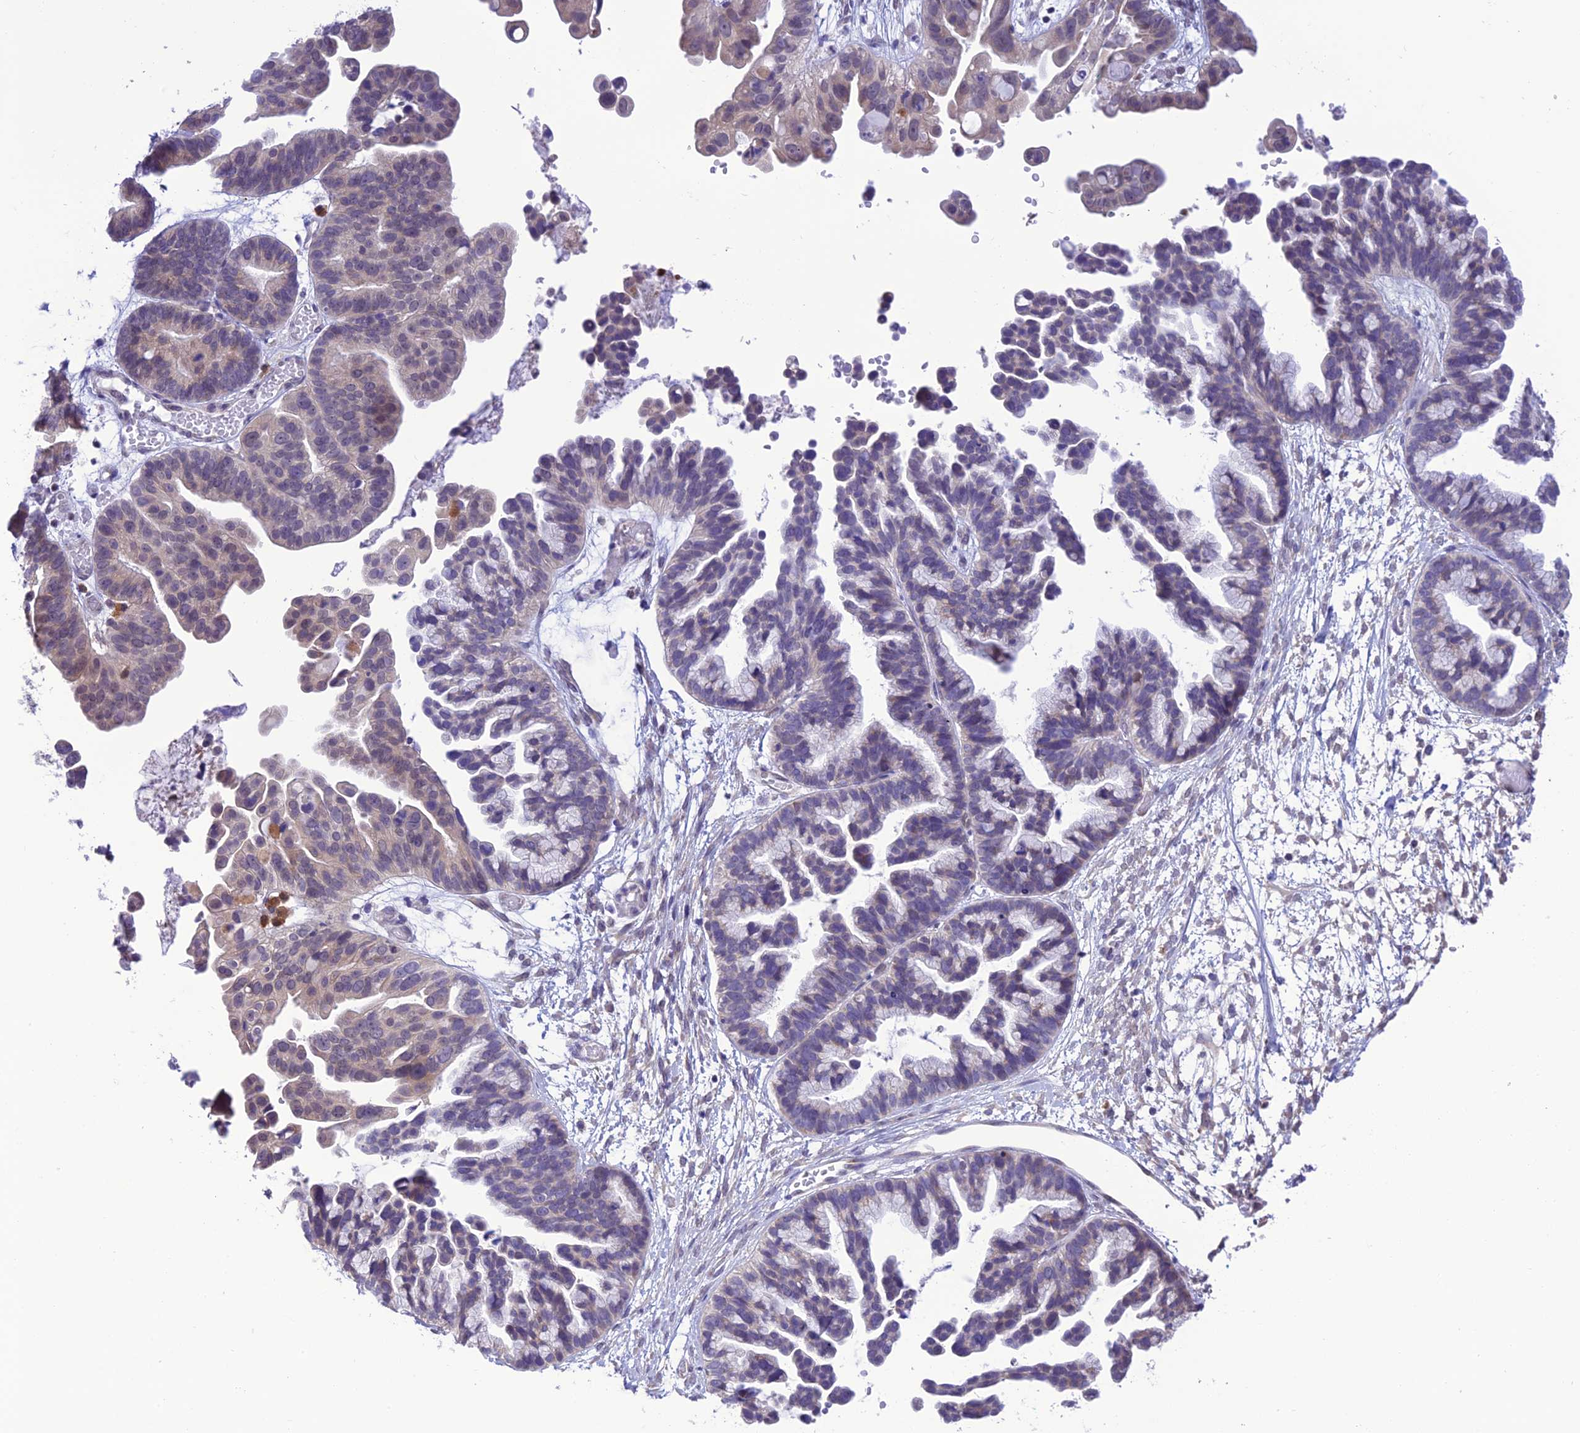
{"staining": {"intensity": "negative", "quantity": "none", "location": "none"}, "tissue": "ovarian cancer", "cell_type": "Tumor cells", "image_type": "cancer", "snomed": [{"axis": "morphology", "description": "Cystadenocarcinoma, serous, NOS"}, {"axis": "topography", "description": "Ovary"}], "caption": "Tumor cells show no significant expression in ovarian serous cystadenocarcinoma.", "gene": "RNF126", "patient": {"sex": "female", "age": 56}}